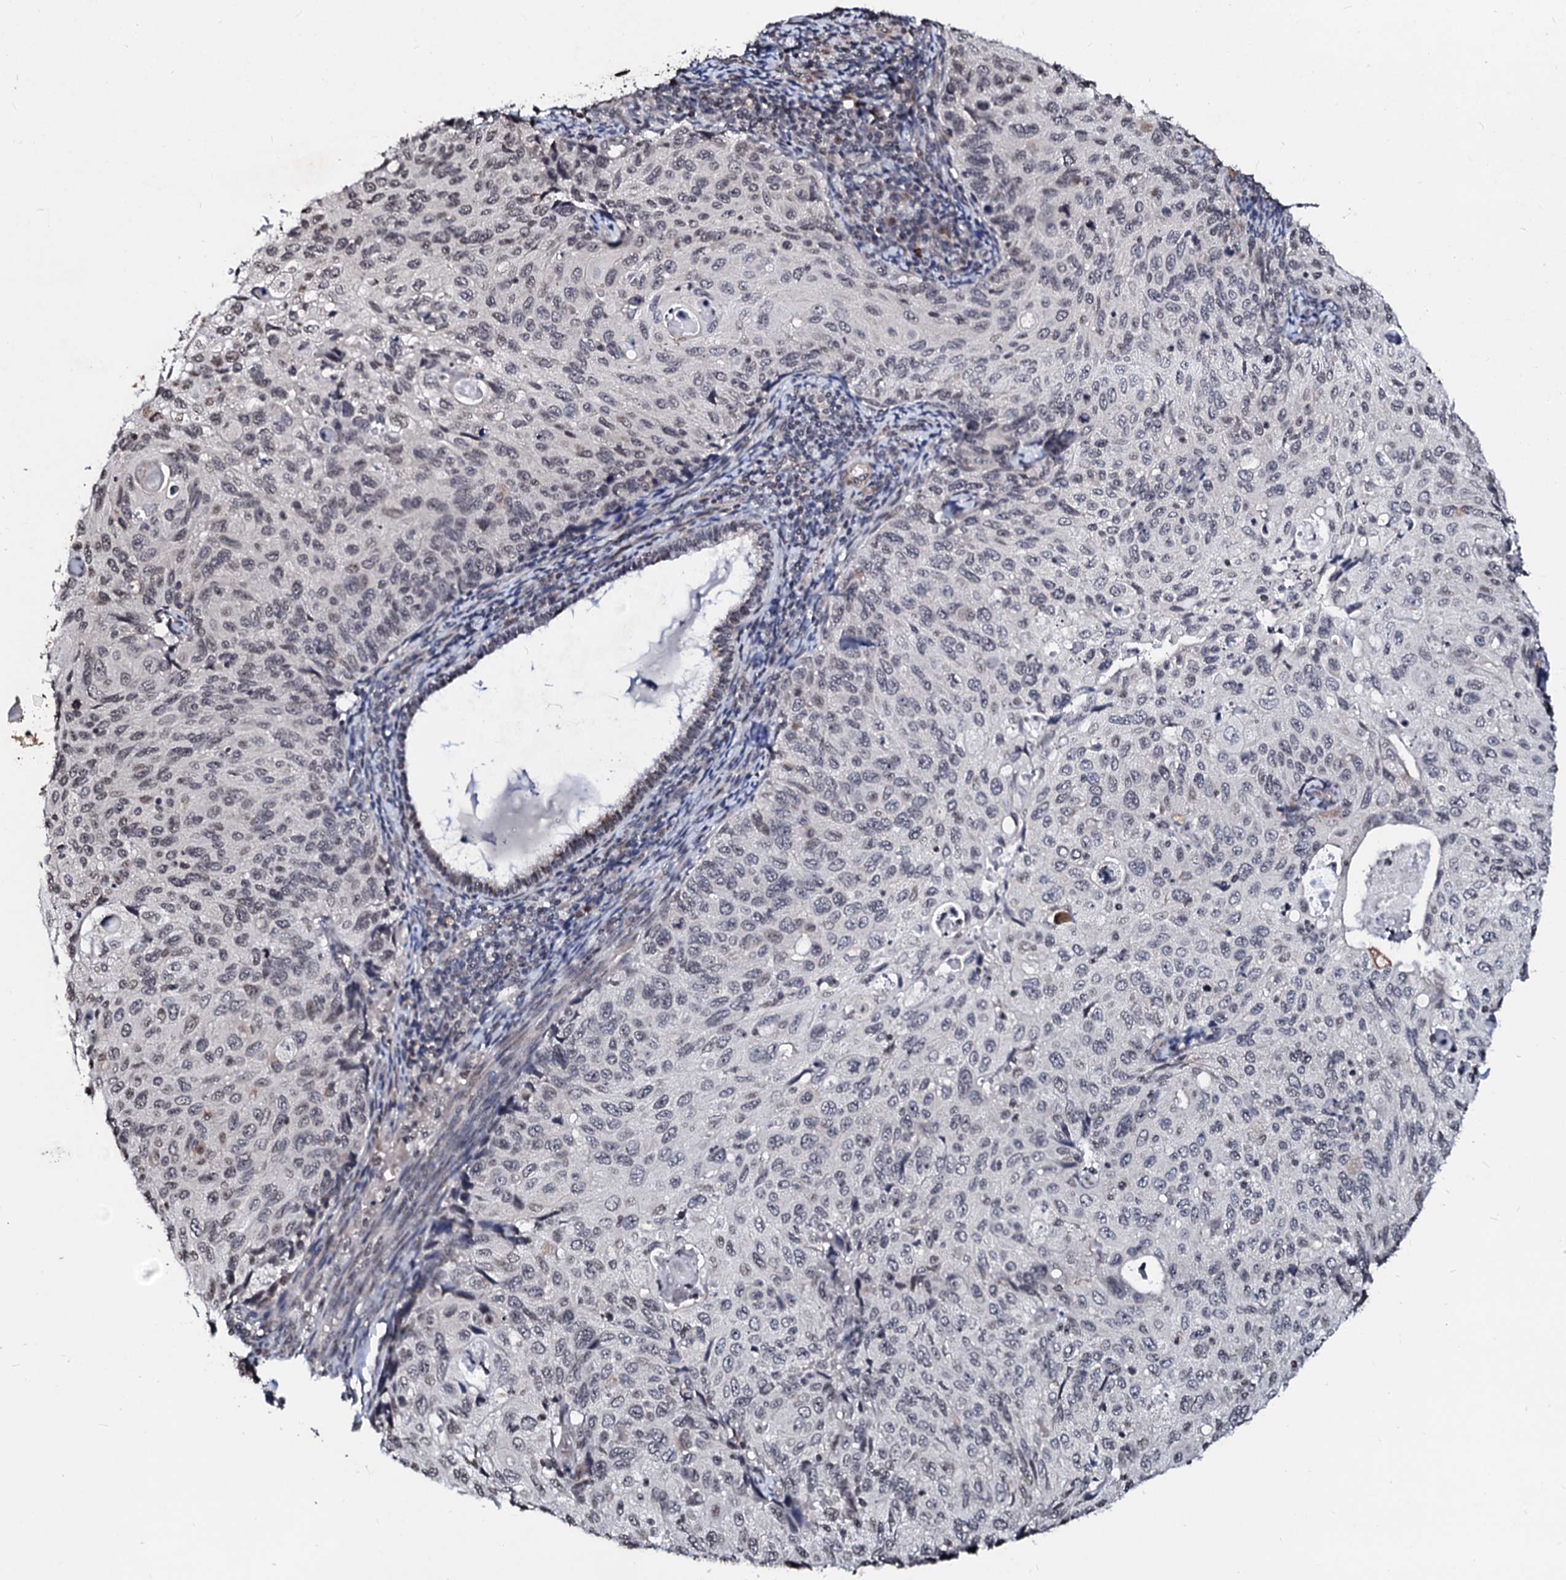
{"staining": {"intensity": "weak", "quantity": "<25%", "location": "nuclear"}, "tissue": "cervical cancer", "cell_type": "Tumor cells", "image_type": "cancer", "snomed": [{"axis": "morphology", "description": "Squamous cell carcinoma, NOS"}, {"axis": "topography", "description": "Cervix"}], "caption": "A histopathology image of squamous cell carcinoma (cervical) stained for a protein shows no brown staining in tumor cells.", "gene": "LSM11", "patient": {"sex": "female", "age": 70}}